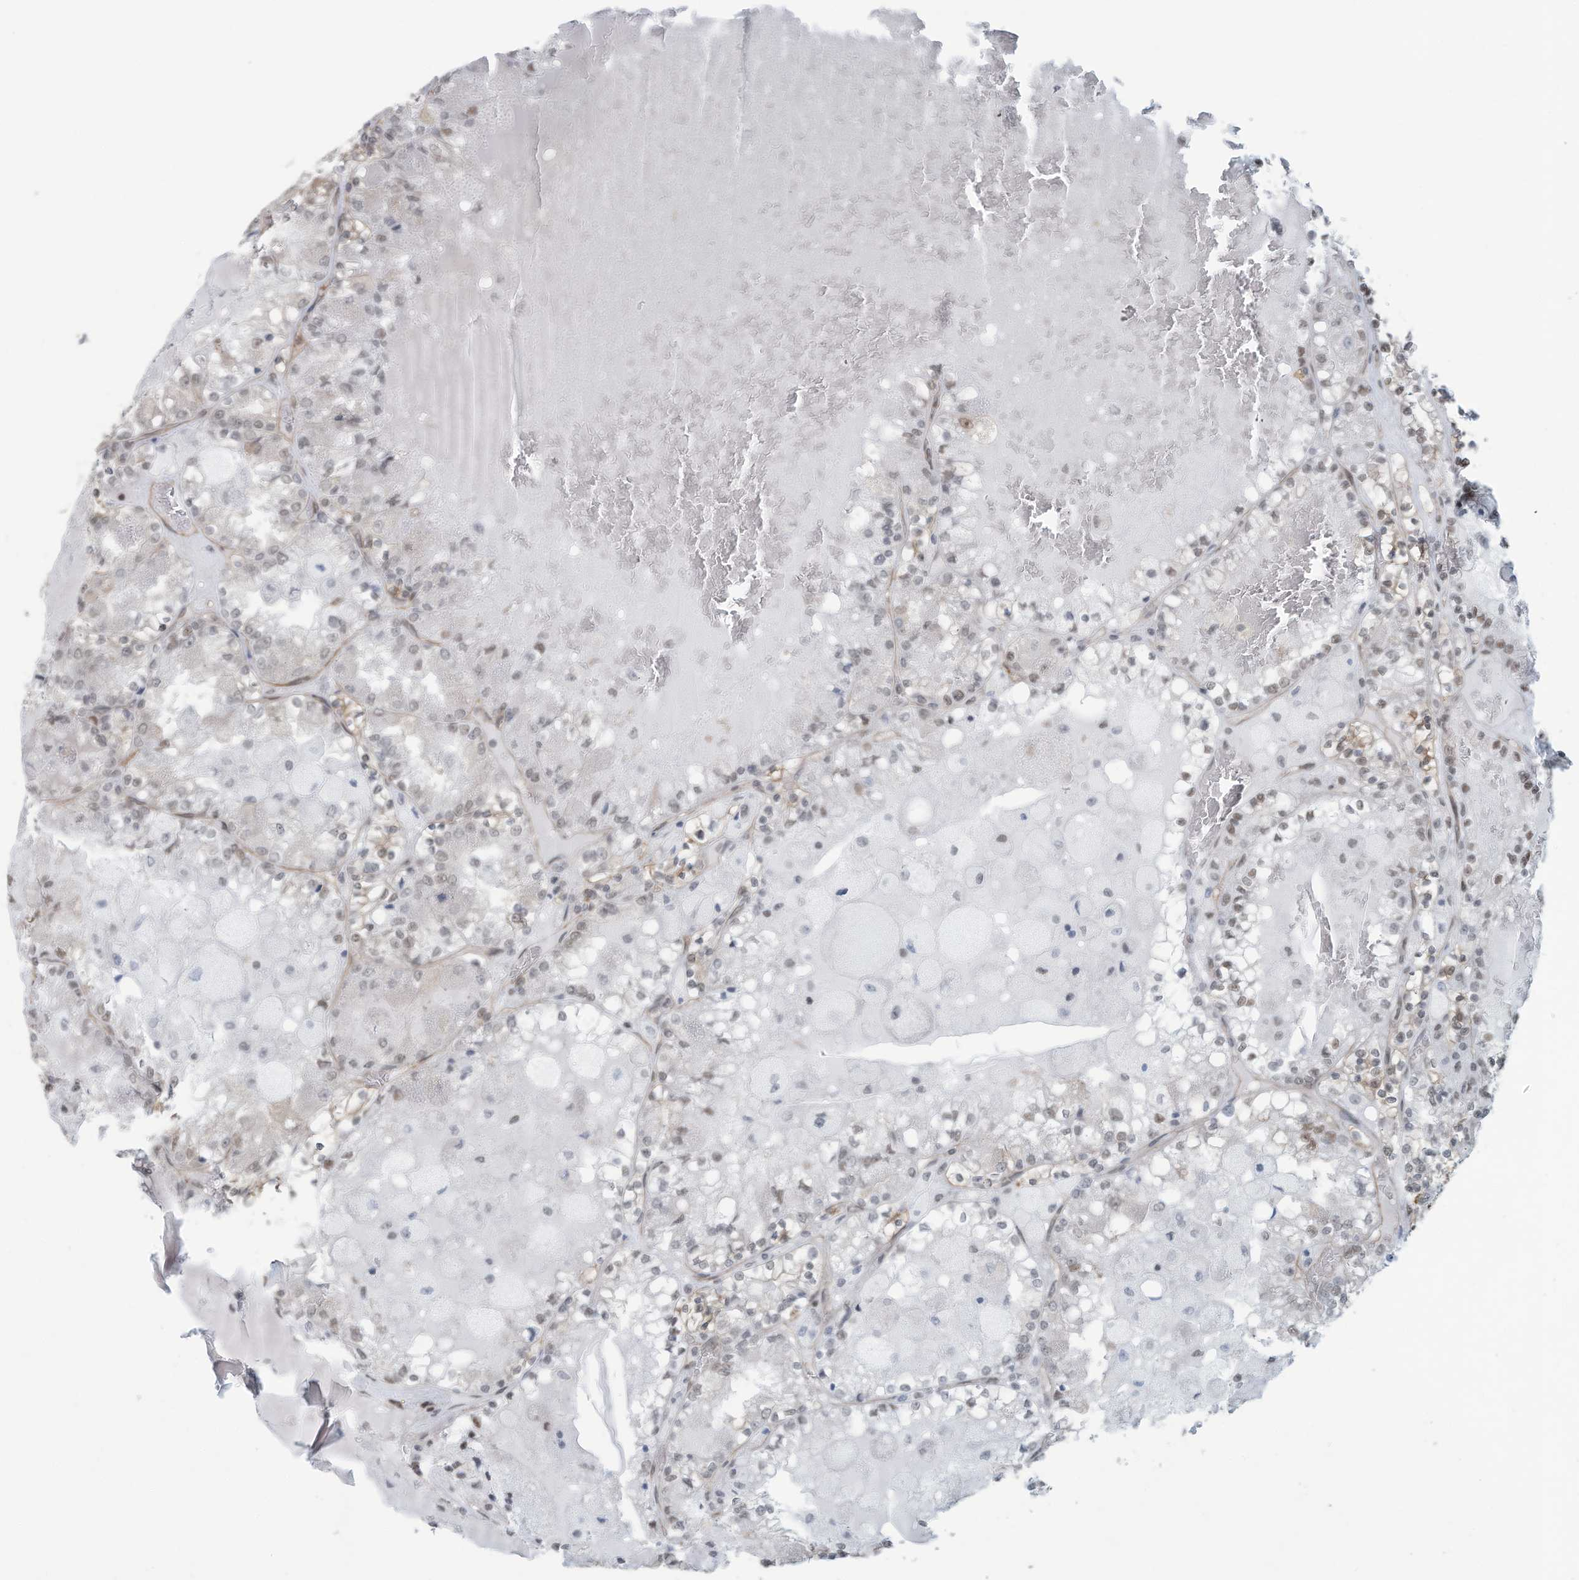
{"staining": {"intensity": "weak", "quantity": "25%-75%", "location": "nuclear"}, "tissue": "renal cancer", "cell_type": "Tumor cells", "image_type": "cancer", "snomed": [{"axis": "morphology", "description": "Adenocarcinoma, NOS"}, {"axis": "topography", "description": "Kidney"}], "caption": "Immunohistochemical staining of human adenocarcinoma (renal) displays weak nuclear protein staining in about 25%-75% of tumor cells. (IHC, brightfield microscopy, high magnification).", "gene": "SARNP", "patient": {"sex": "female", "age": 56}}